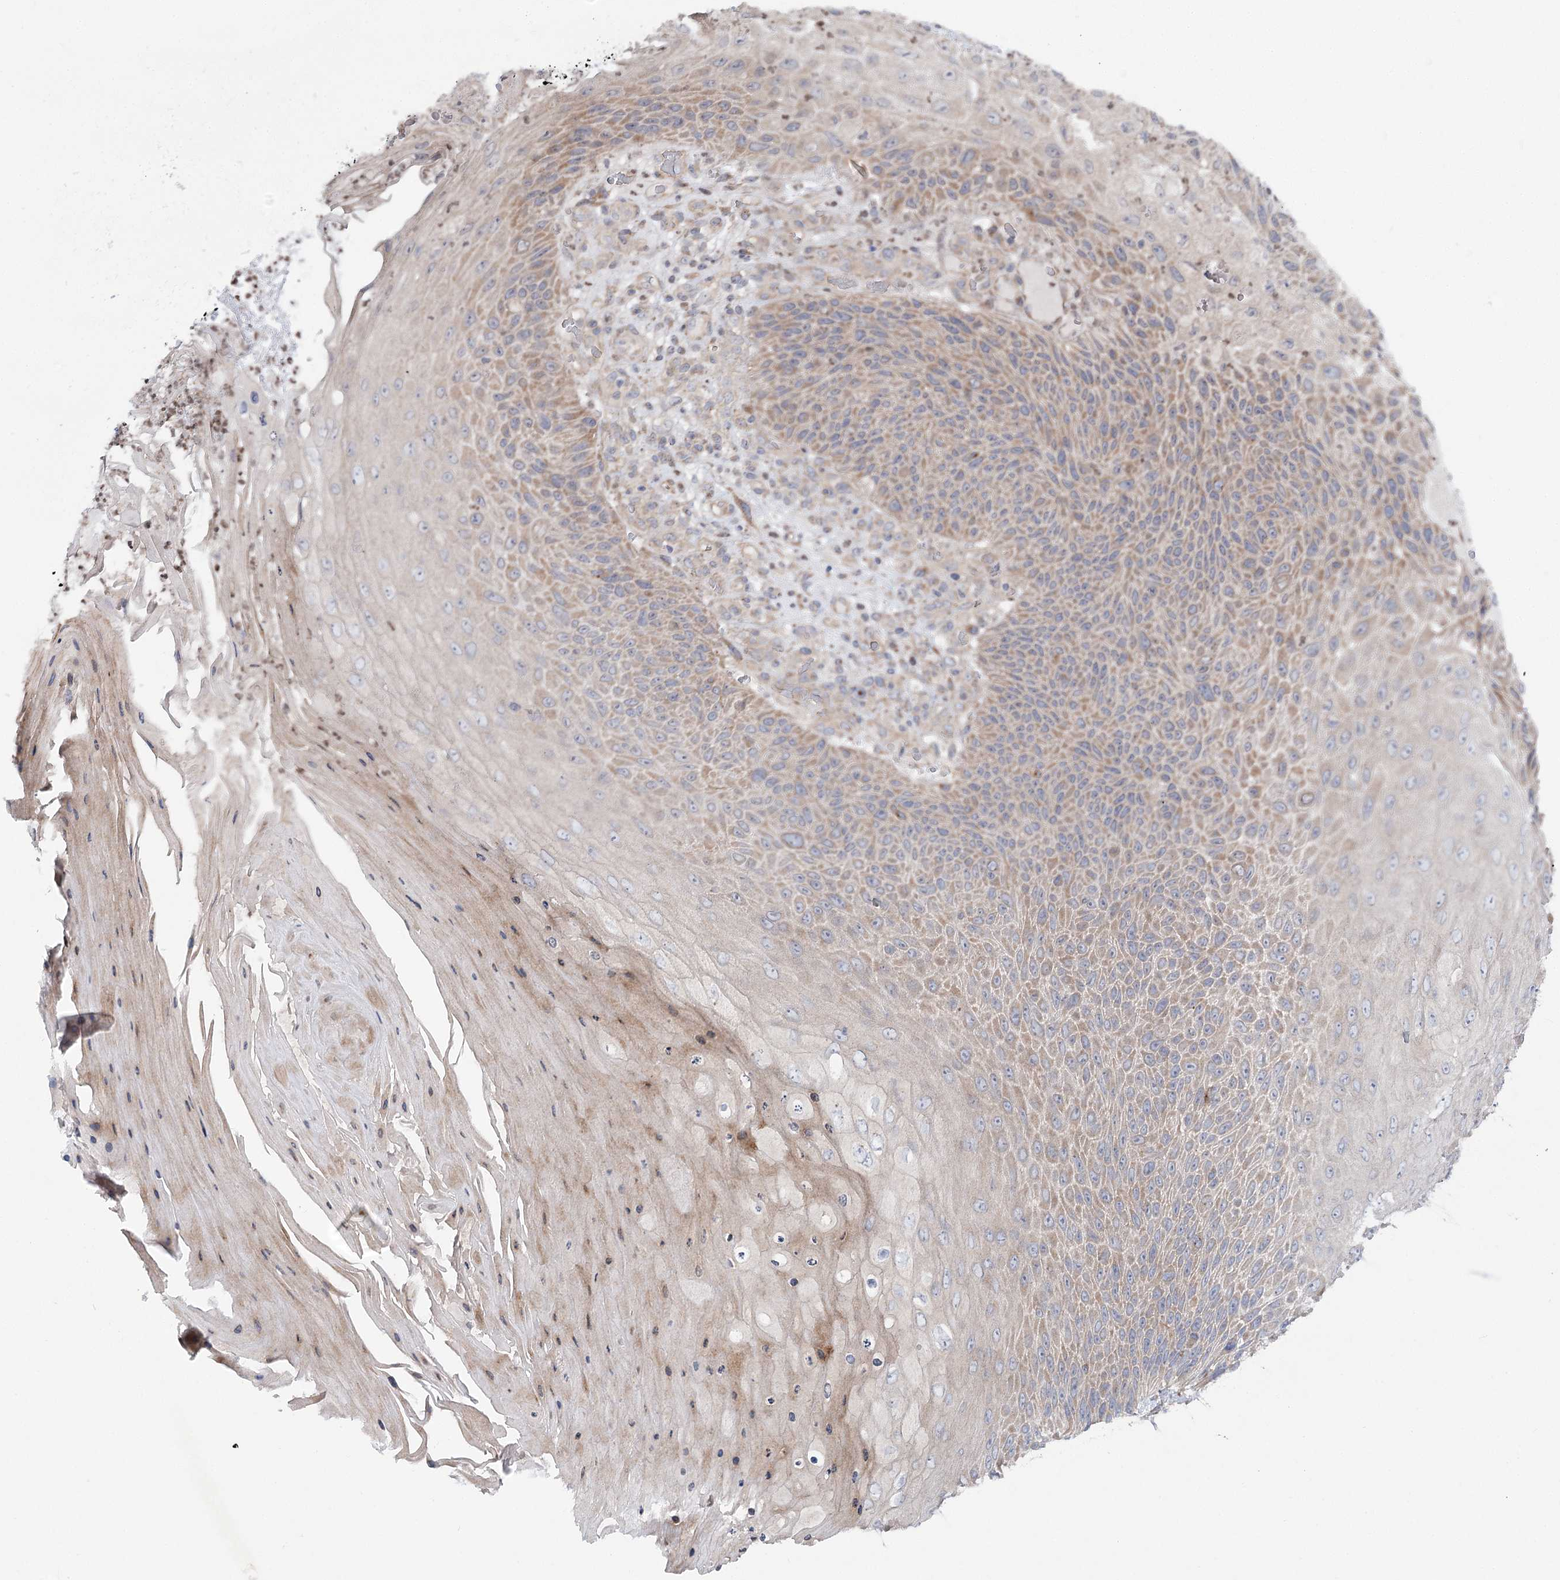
{"staining": {"intensity": "moderate", "quantity": "25%-75%", "location": "cytoplasmic/membranous"}, "tissue": "skin cancer", "cell_type": "Tumor cells", "image_type": "cancer", "snomed": [{"axis": "morphology", "description": "Squamous cell carcinoma, NOS"}, {"axis": "topography", "description": "Skin"}], "caption": "Immunohistochemical staining of human skin cancer exhibits moderate cytoplasmic/membranous protein expression in approximately 25%-75% of tumor cells.", "gene": "SCN11A", "patient": {"sex": "female", "age": 88}}